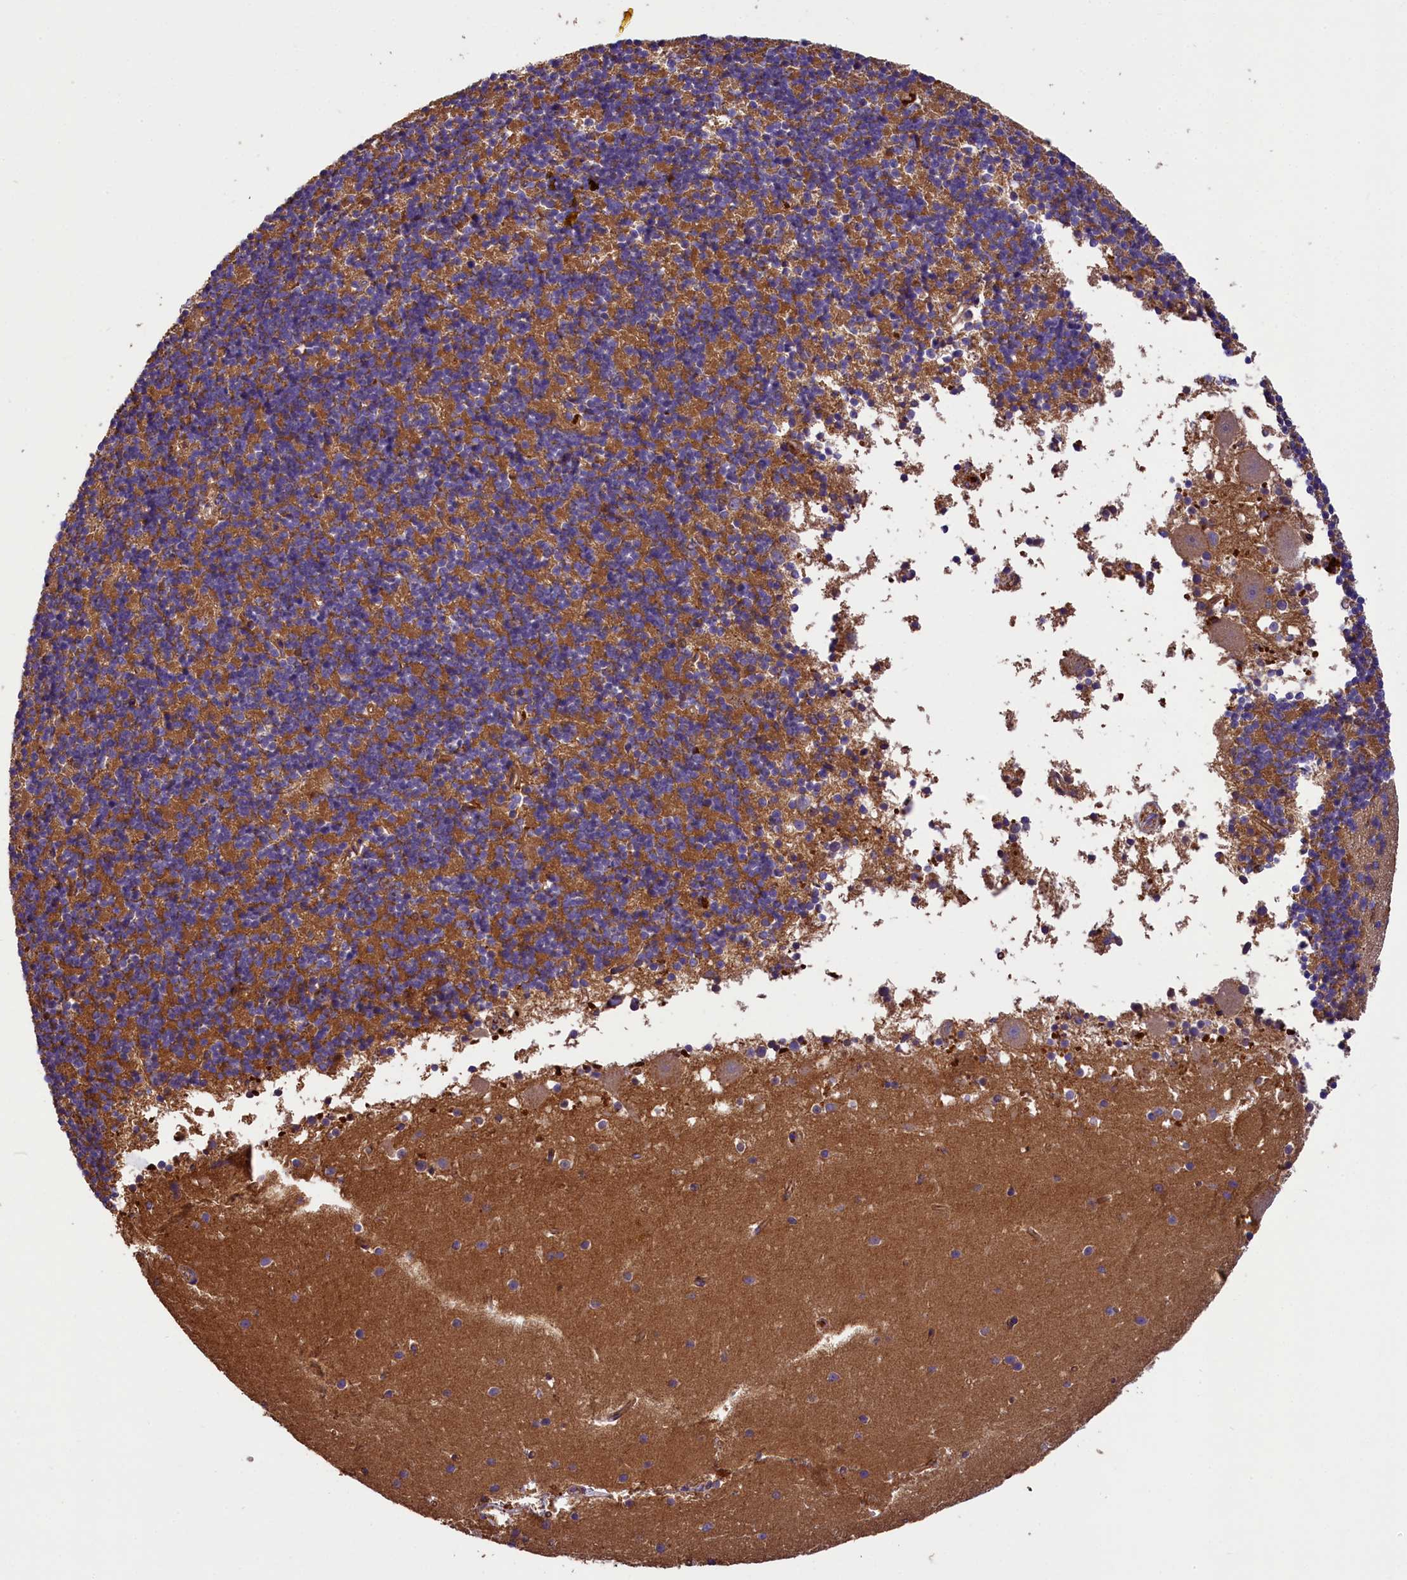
{"staining": {"intensity": "moderate", "quantity": ">75%", "location": "cytoplasmic/membranous"}, "tissue": "cerebellum", "cell_type": "Cells in granular layer", "image_type": "normal", "snomed": [{"axis": "morphology", "description": "Normal tissue, NOS"}, {"axis": "topography", "description": "Cerebellum"}], "caption": "This photomicrograph exhibits benign cerebellum stained with immunohistochemistry (IHC) to label a protein in brown. The cytoplasmic/membranous of cells in granular layer show moderate positivity for the protein. Nuclei are counter-stained blue.", "gene": "ERMARD", "patient": {"sex": "male", "age": 54}}